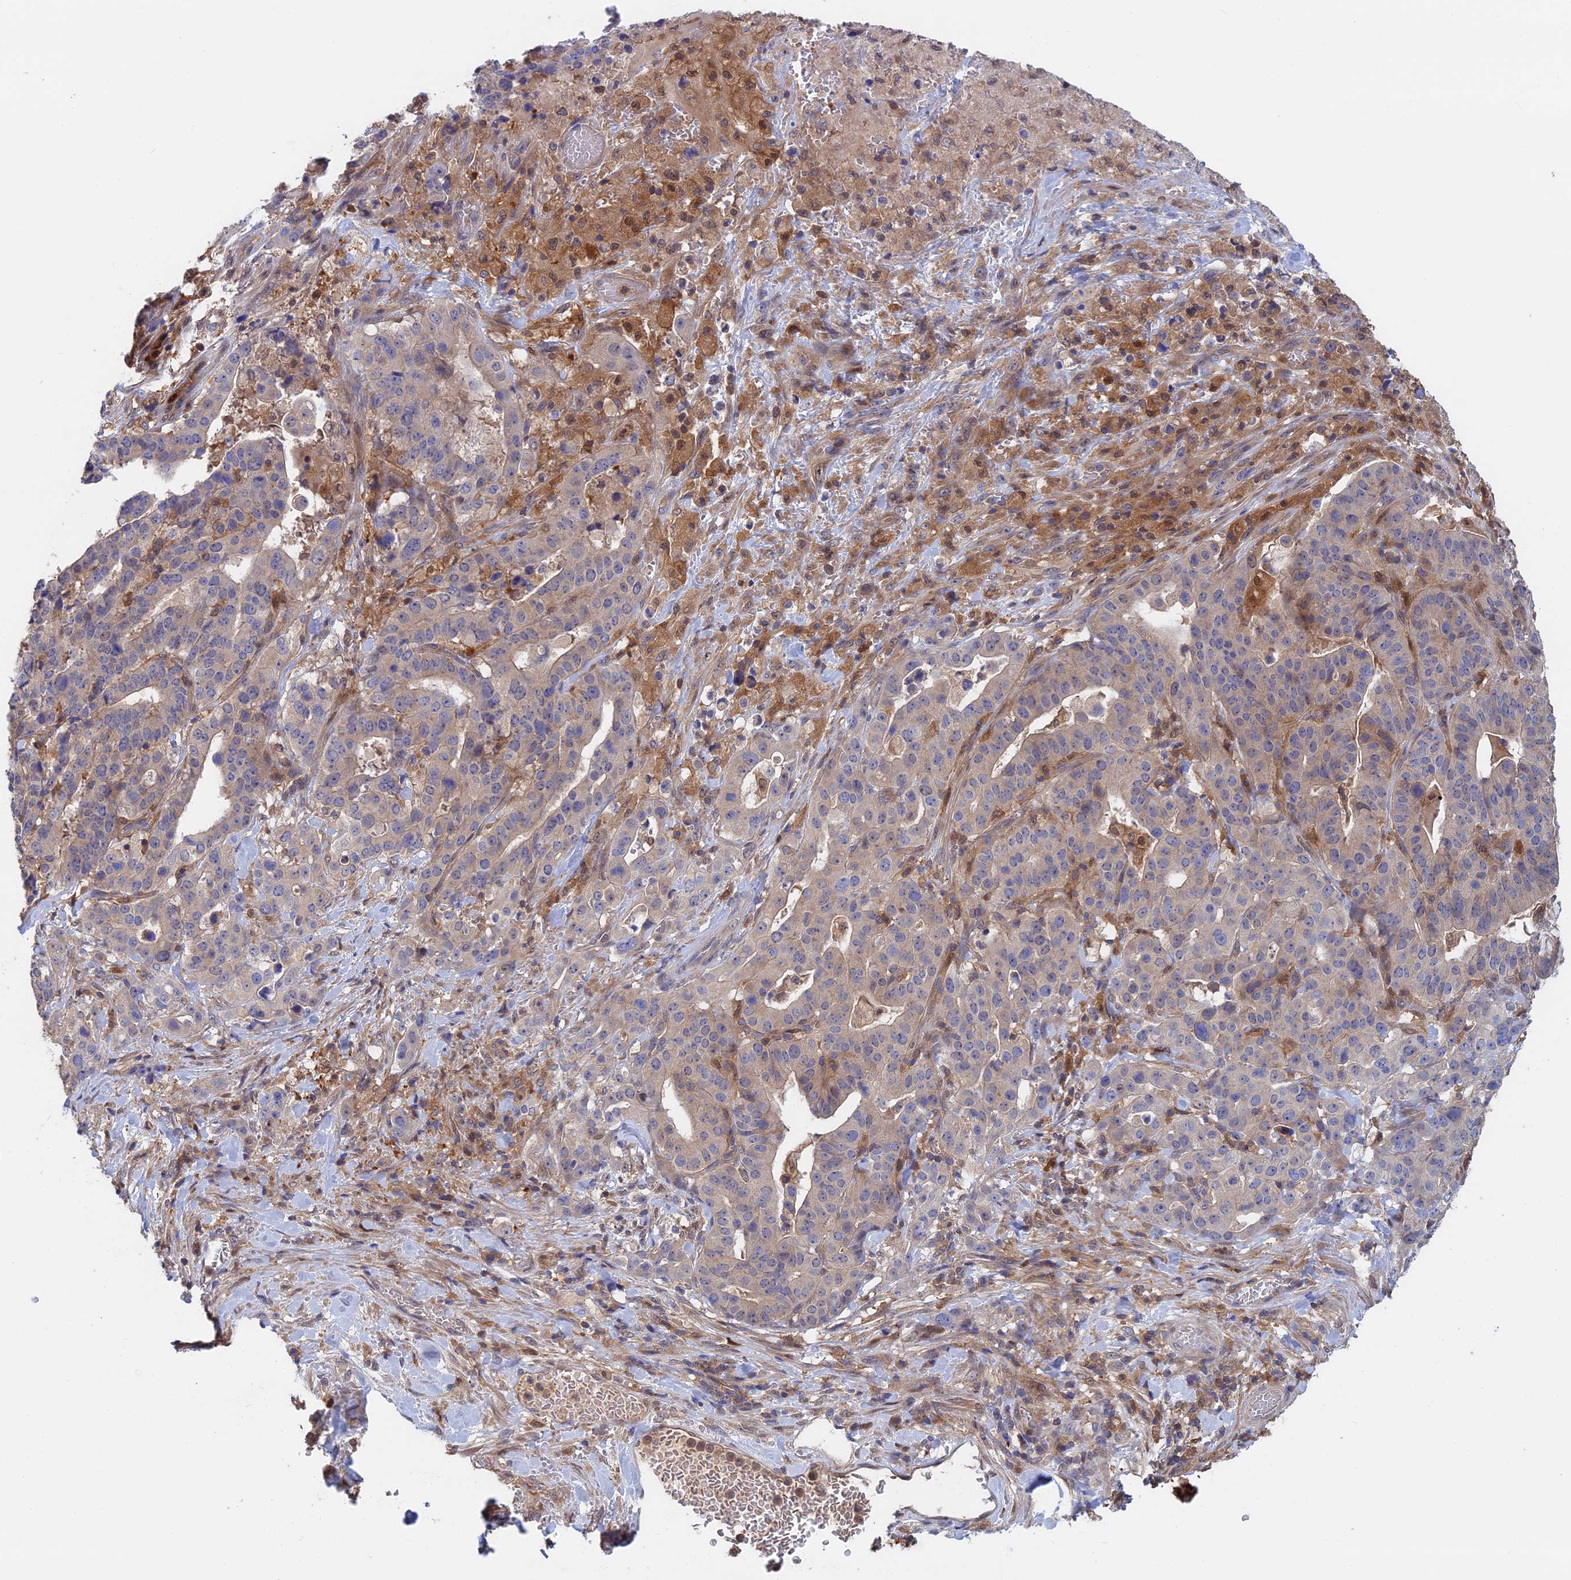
{"staining": {"intensity": "weak", "quantity": "<25%", "location": "cytoplasmic/membranous"}, "tissue": "stomach cancer", "cell_type": "Tumor cells", "image_type": "cancer", "snomed": [{"axis": "morphology", "description": "Adenocarcinoma, NOS"}, {"axis": "topography", "description": "Stomach"}], "caption": "Tumor cells show no significant positivity in stomach cancer (adenocarcinoma).", "gene": "BLVRA", "patient": {"sex": "male", "age": 48}}